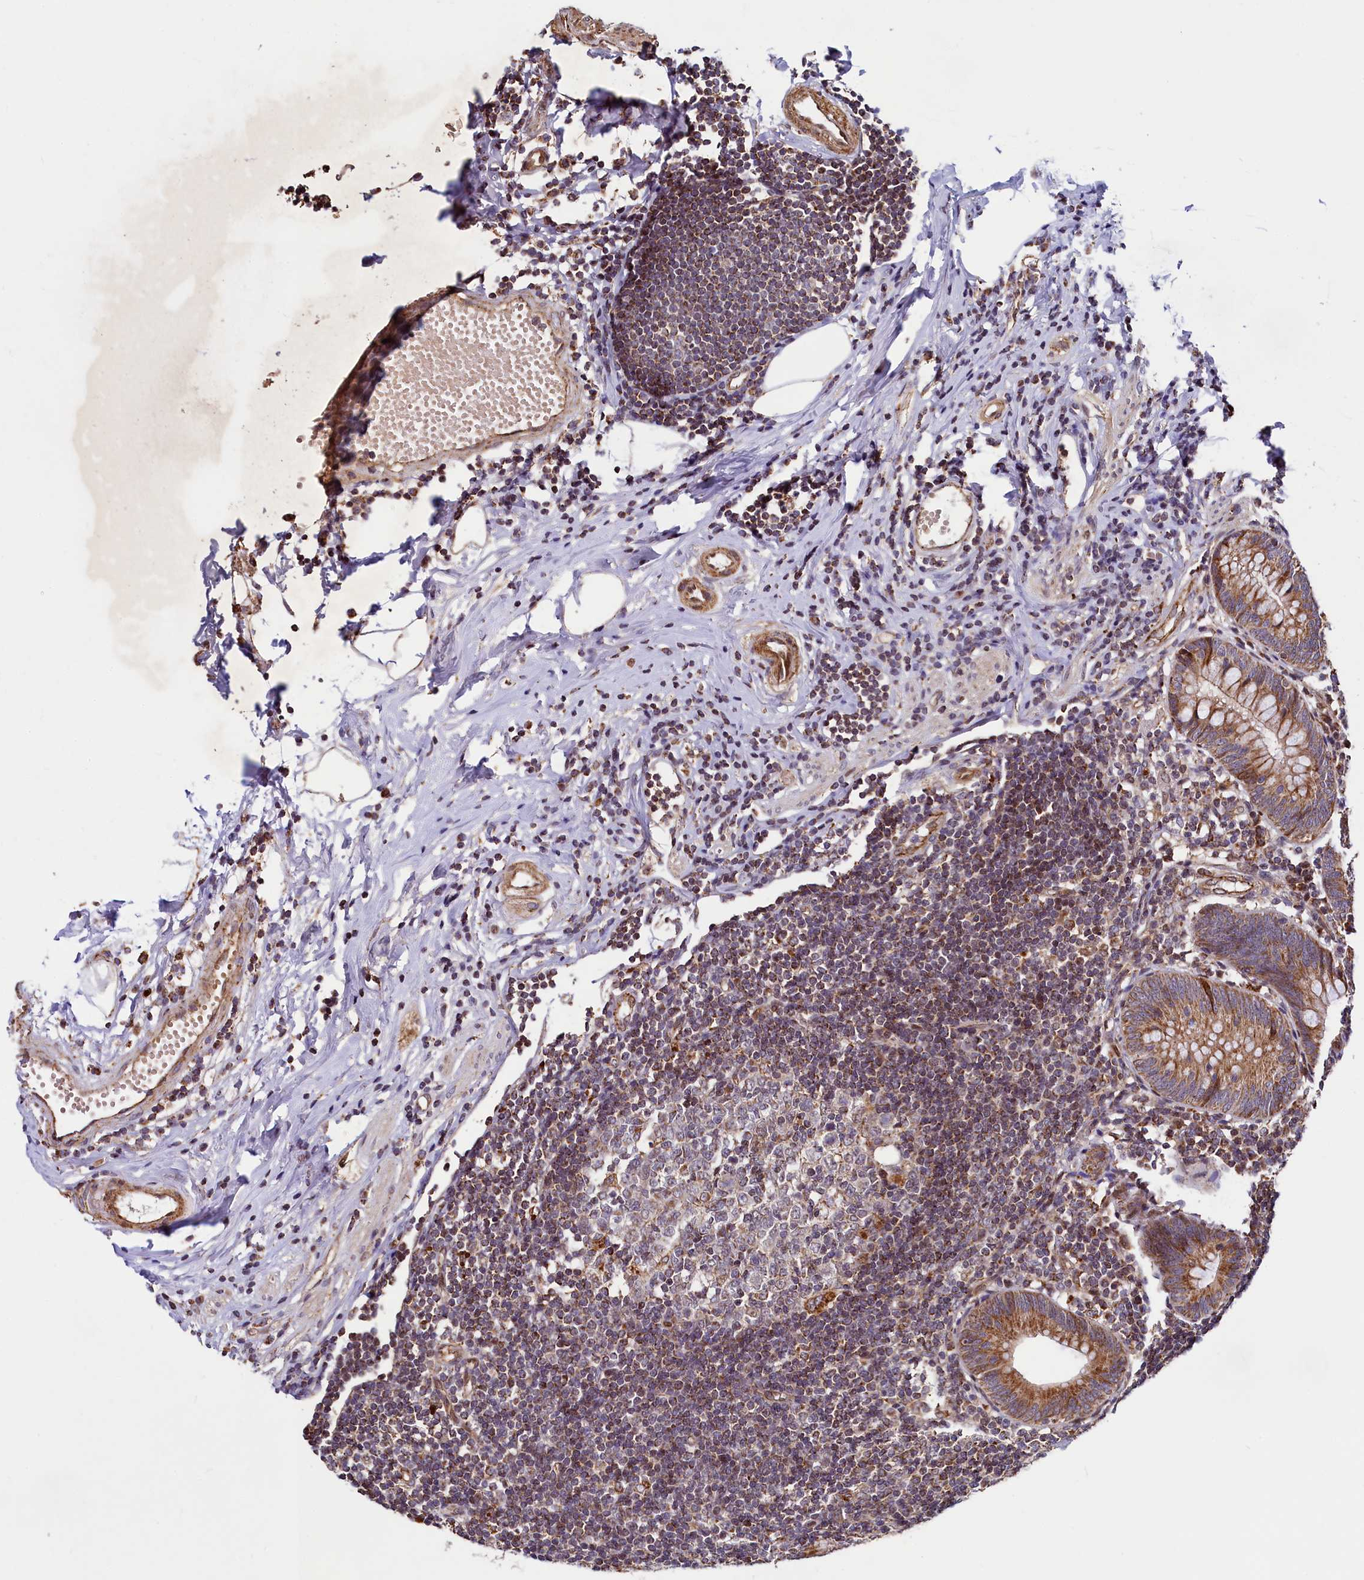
{"staining": {"intensity": "moderate", "quantity": ">75%", "location": "cytoplasmic/membranous"}, "tissue": "appendix", "cell_type": "Glandular cells", "image_type": "normal", "snomed": [{"axis": "morphology", "description": "Normal tissue, NOS"}, {"axis": "topography", "description": "Appendix"}], "caption": "This is a micrograph of immunohistochemistry staining of unremarkable appendix, which shows moderate positivity in the cytoplasmic/membranous of glandular cells.", "gene": "ZNF577", "patient": {"sex": "female", "age": 54}}